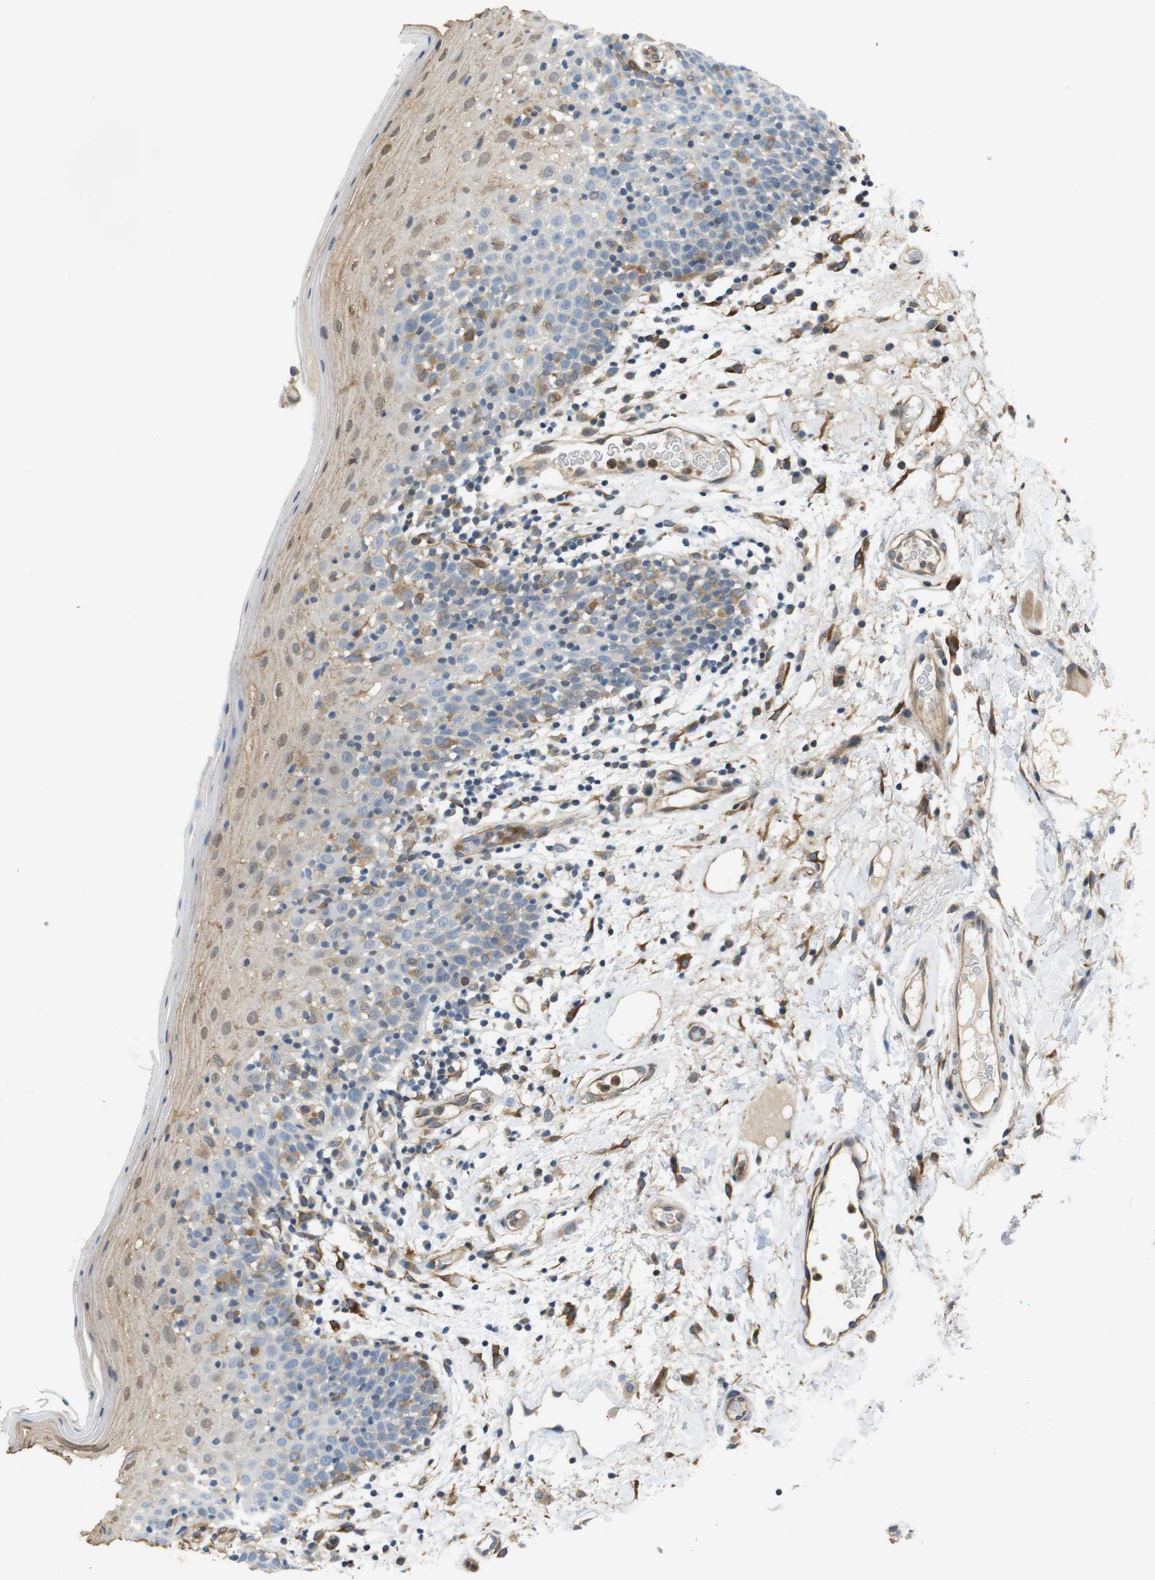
{"staining": {"intensity": "weak", "quantity": "25%-75%", "location": "cytoplasmic/membranous,nuclear"}, "tissue": "oral mucosa", "cell_type": "Squamous epithelial cells", "image_type": "normal", "snomed": [{"axis": "morphology", "description": "Normal tissue, NOS"}, {"axis": "morphology", "description": "Squamous cell carcinoma, NOS"}, {"axis": "topography", "description": "Skeletal muscle"}, {"axis": "topography", "description": "Oral tissue"}], "caption": "Immunohistochemical staining of normal human oral mucosa reveals 25%-75% levels of weak cytoplasmic/membranous,nuclear protein staining in approximately 25%-75% of squamous epithelial cells.", "gene": "PCDH10", "patient": {"sex": "male", "age": 71}}